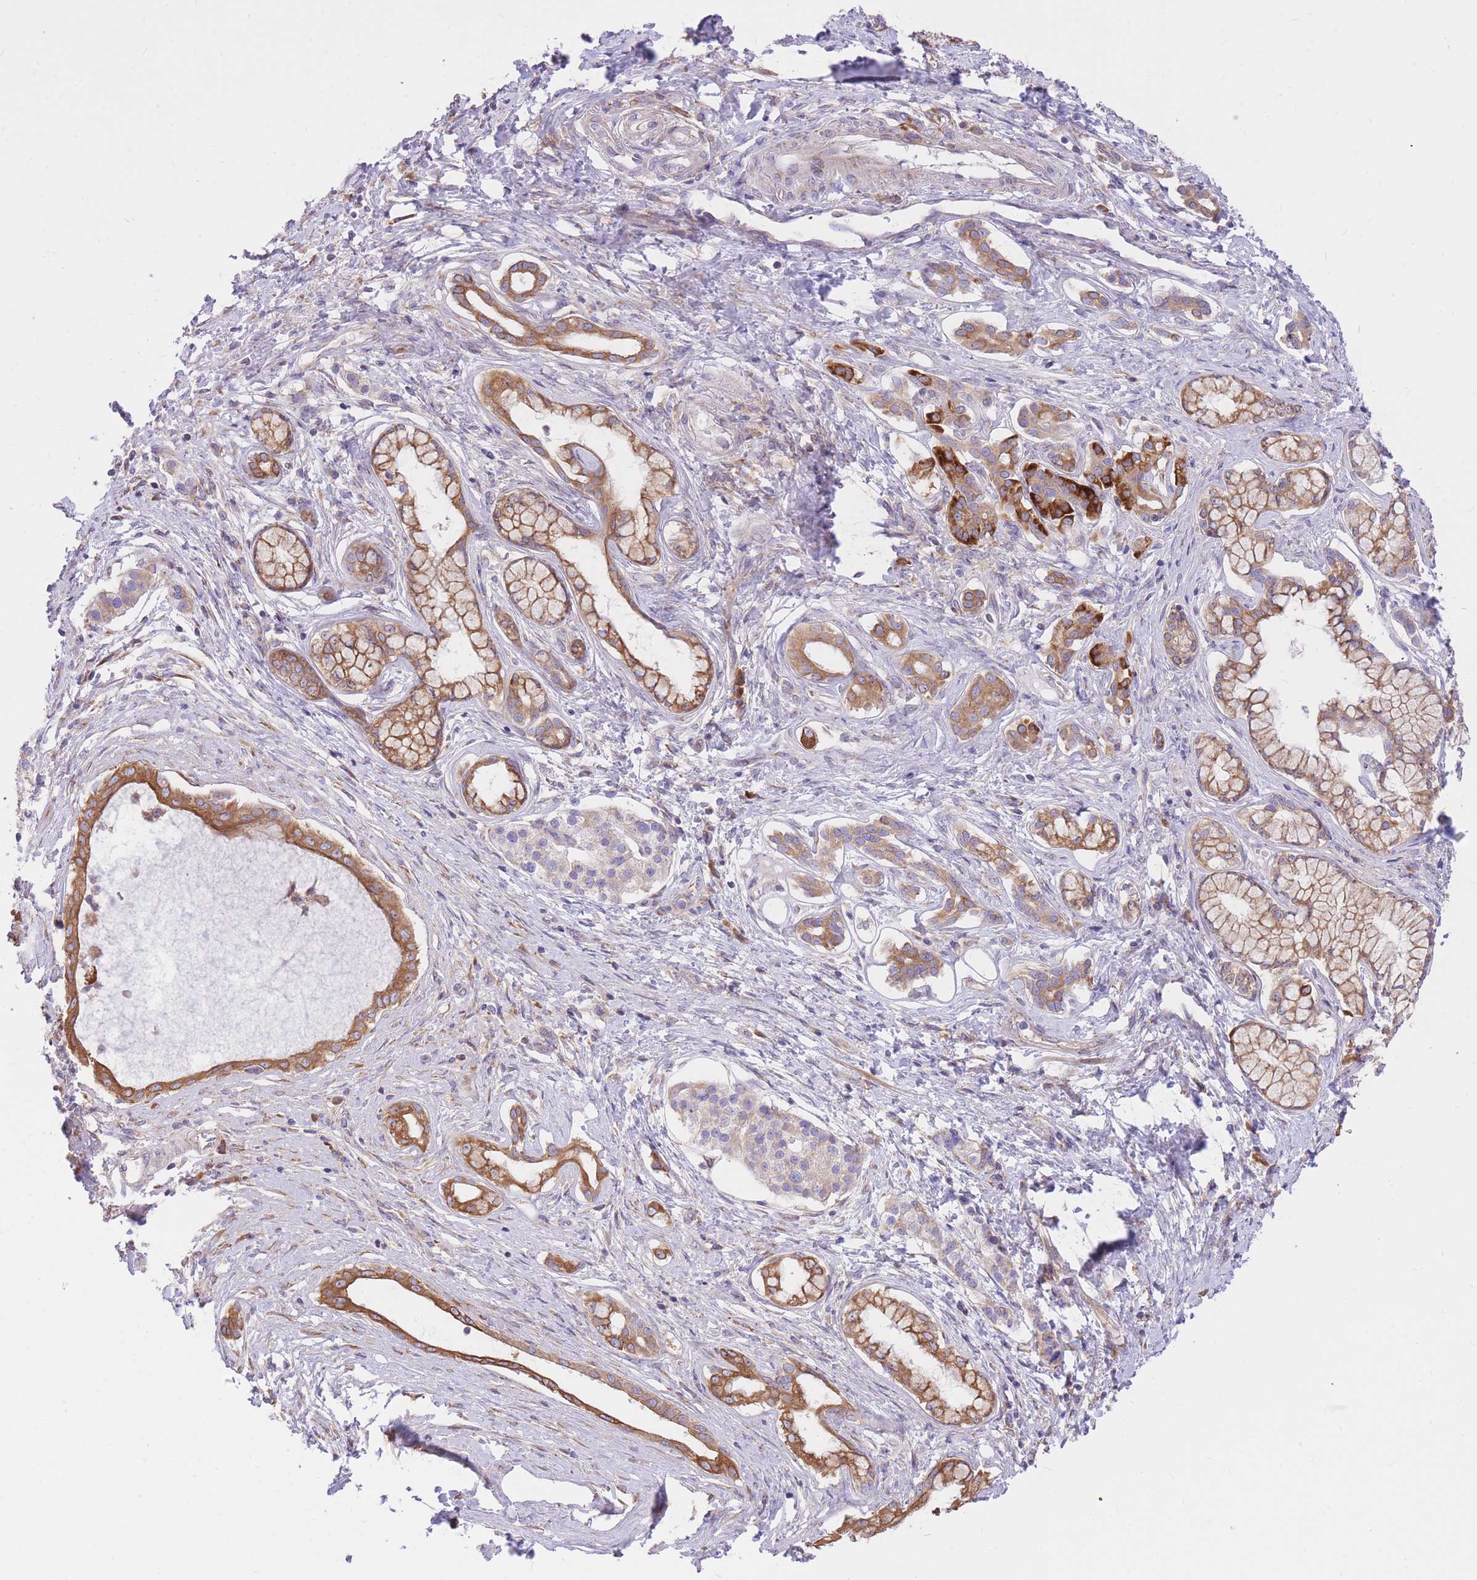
{"staining": {"intensity": "moderate", "quantity": ">75%", "location": "cytoplasmic/membranous"}, "tissue": "pancreatic cancer", "cell_type": "Tumor cells", "image_type": "cancer", "snomed": [{"axis": "morphology", "description": "Adenocarcinoma, NOS"}, {"axis": "topography", "description": "Pancreas"}], "caption": "Pancreatic adenocarcinoma tissue displays moderate cytoplasmic/membranous positivity in approximately >75% of tumor cells", "gene": "GBP7", "patient": {"sex": "male", "age": 70}}